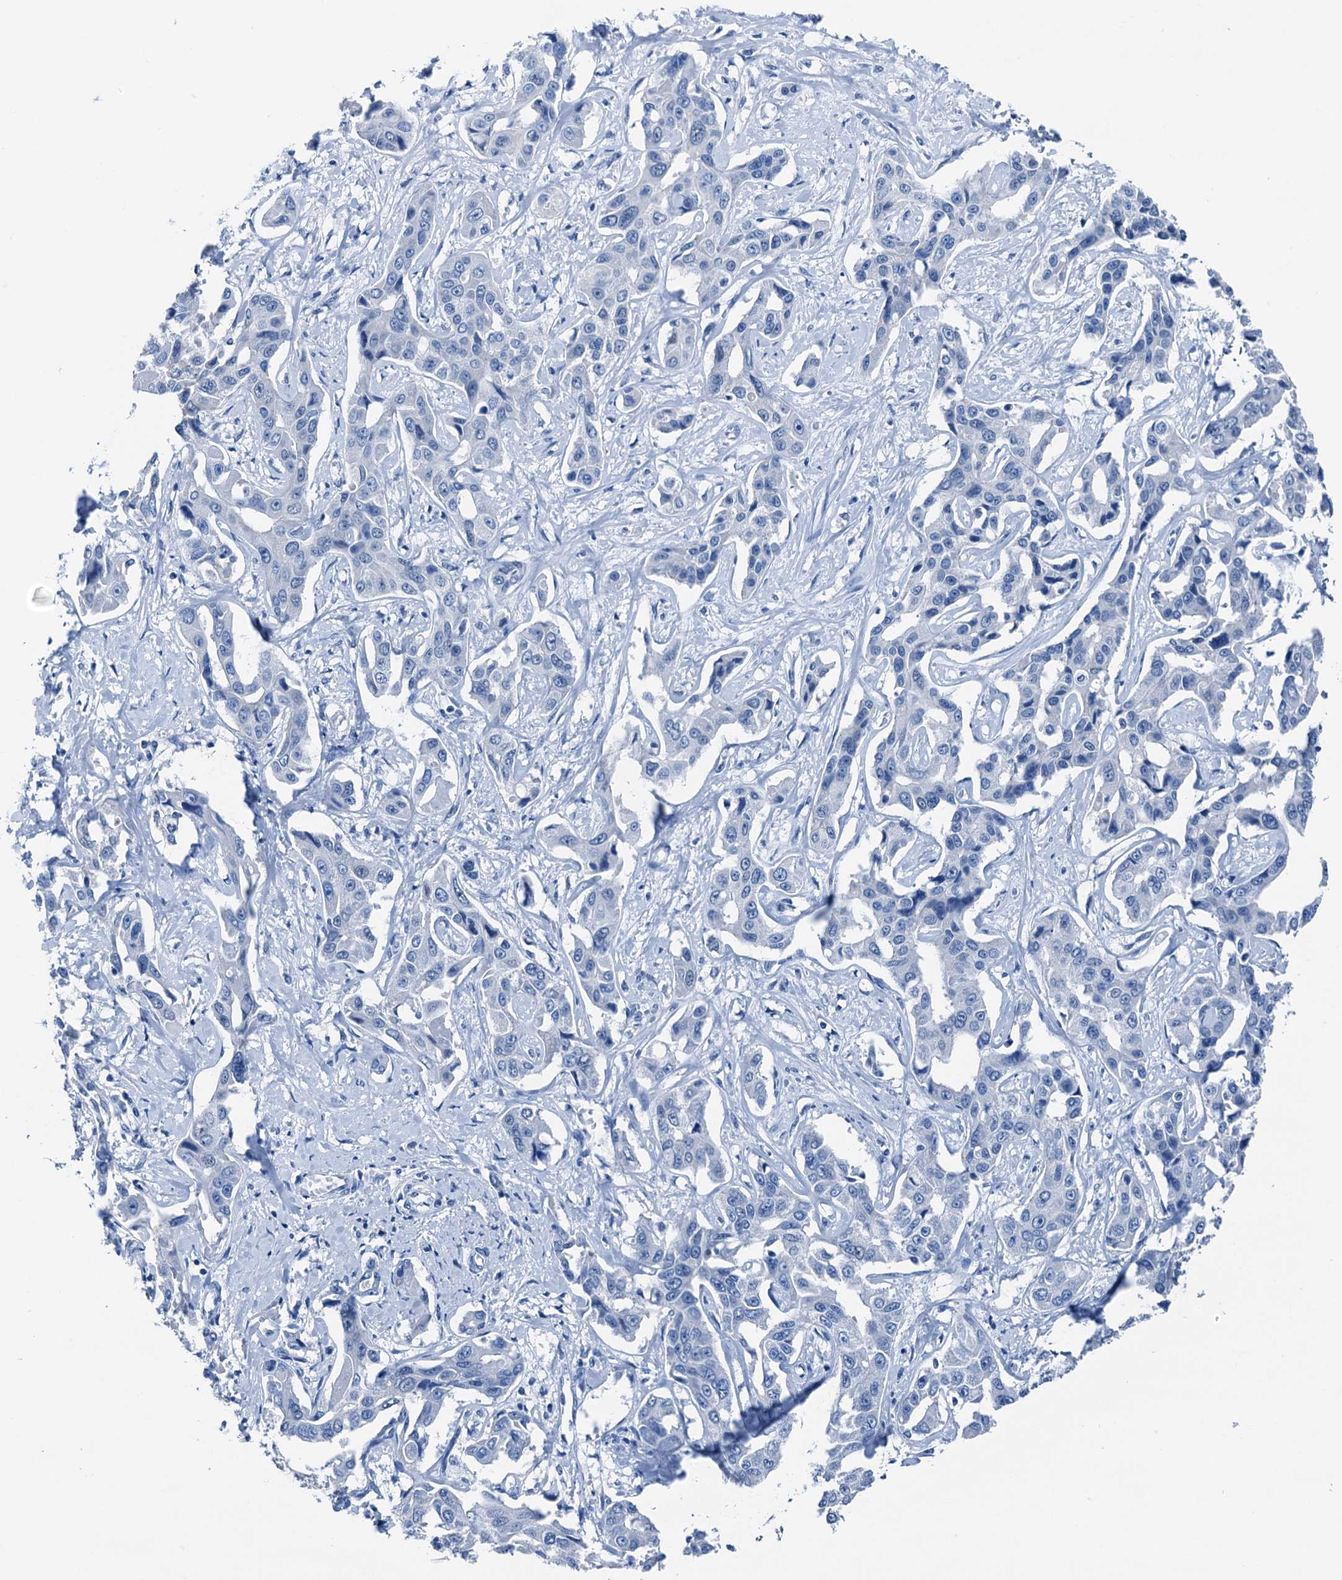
{"staining": {"intensity": "negative", "quantity": "none", "location": "none"}, "tissue": "liver cancer", "cell_type": "Tumor cells", "image_type": "cancer", "snomed": [{"axis": "morphology", "description": "Cholangiocarcinoma"}, {"axis": "topography", "description": "Liver"}], "caption": "Liver cancer stained for a protein using IHC shows no positivity tumor cells.", "gene": "CBLN3", "patient": {"sex": "male", "age": 59}}